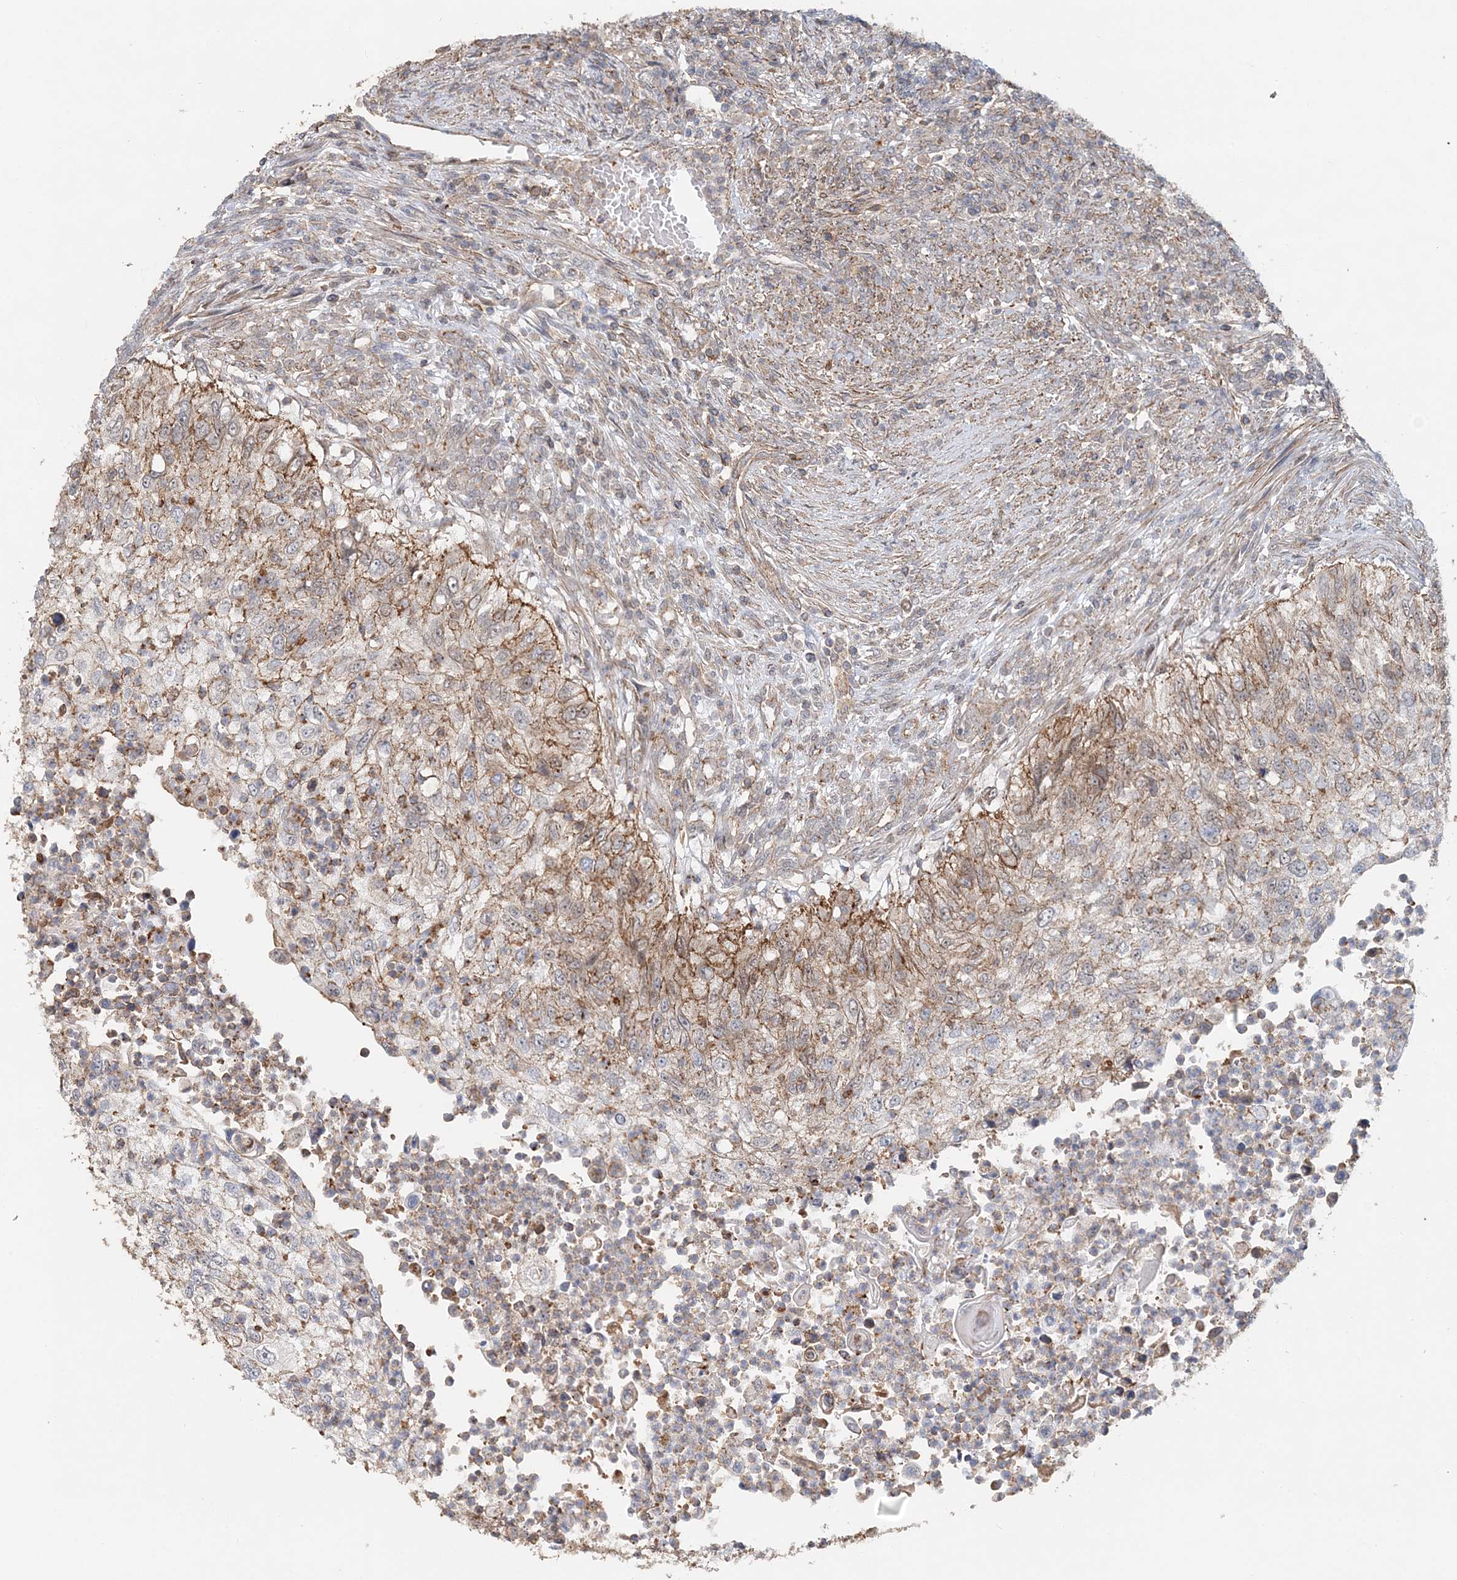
{"staining": {"intensity": "moderate", "quantity": "25%-75%", "location": "cytoplasmic/membranous"}, "tissue": "urothelial cancer", "cell_type": "Tumor cells", "image_type": "cancer", "snomed": [{"axis": "morphology", "description": "Urothelial carcinoma, High grade"}, {"axis": "topography", "description": "Urinary bladder"}], "caption": "Urothelial carcinoma (high-grade) stained with a protein marker shows moderate staining in tumor cells.", "gene": "MAT2B", "patient": {"sex": "female", "age": 60}}